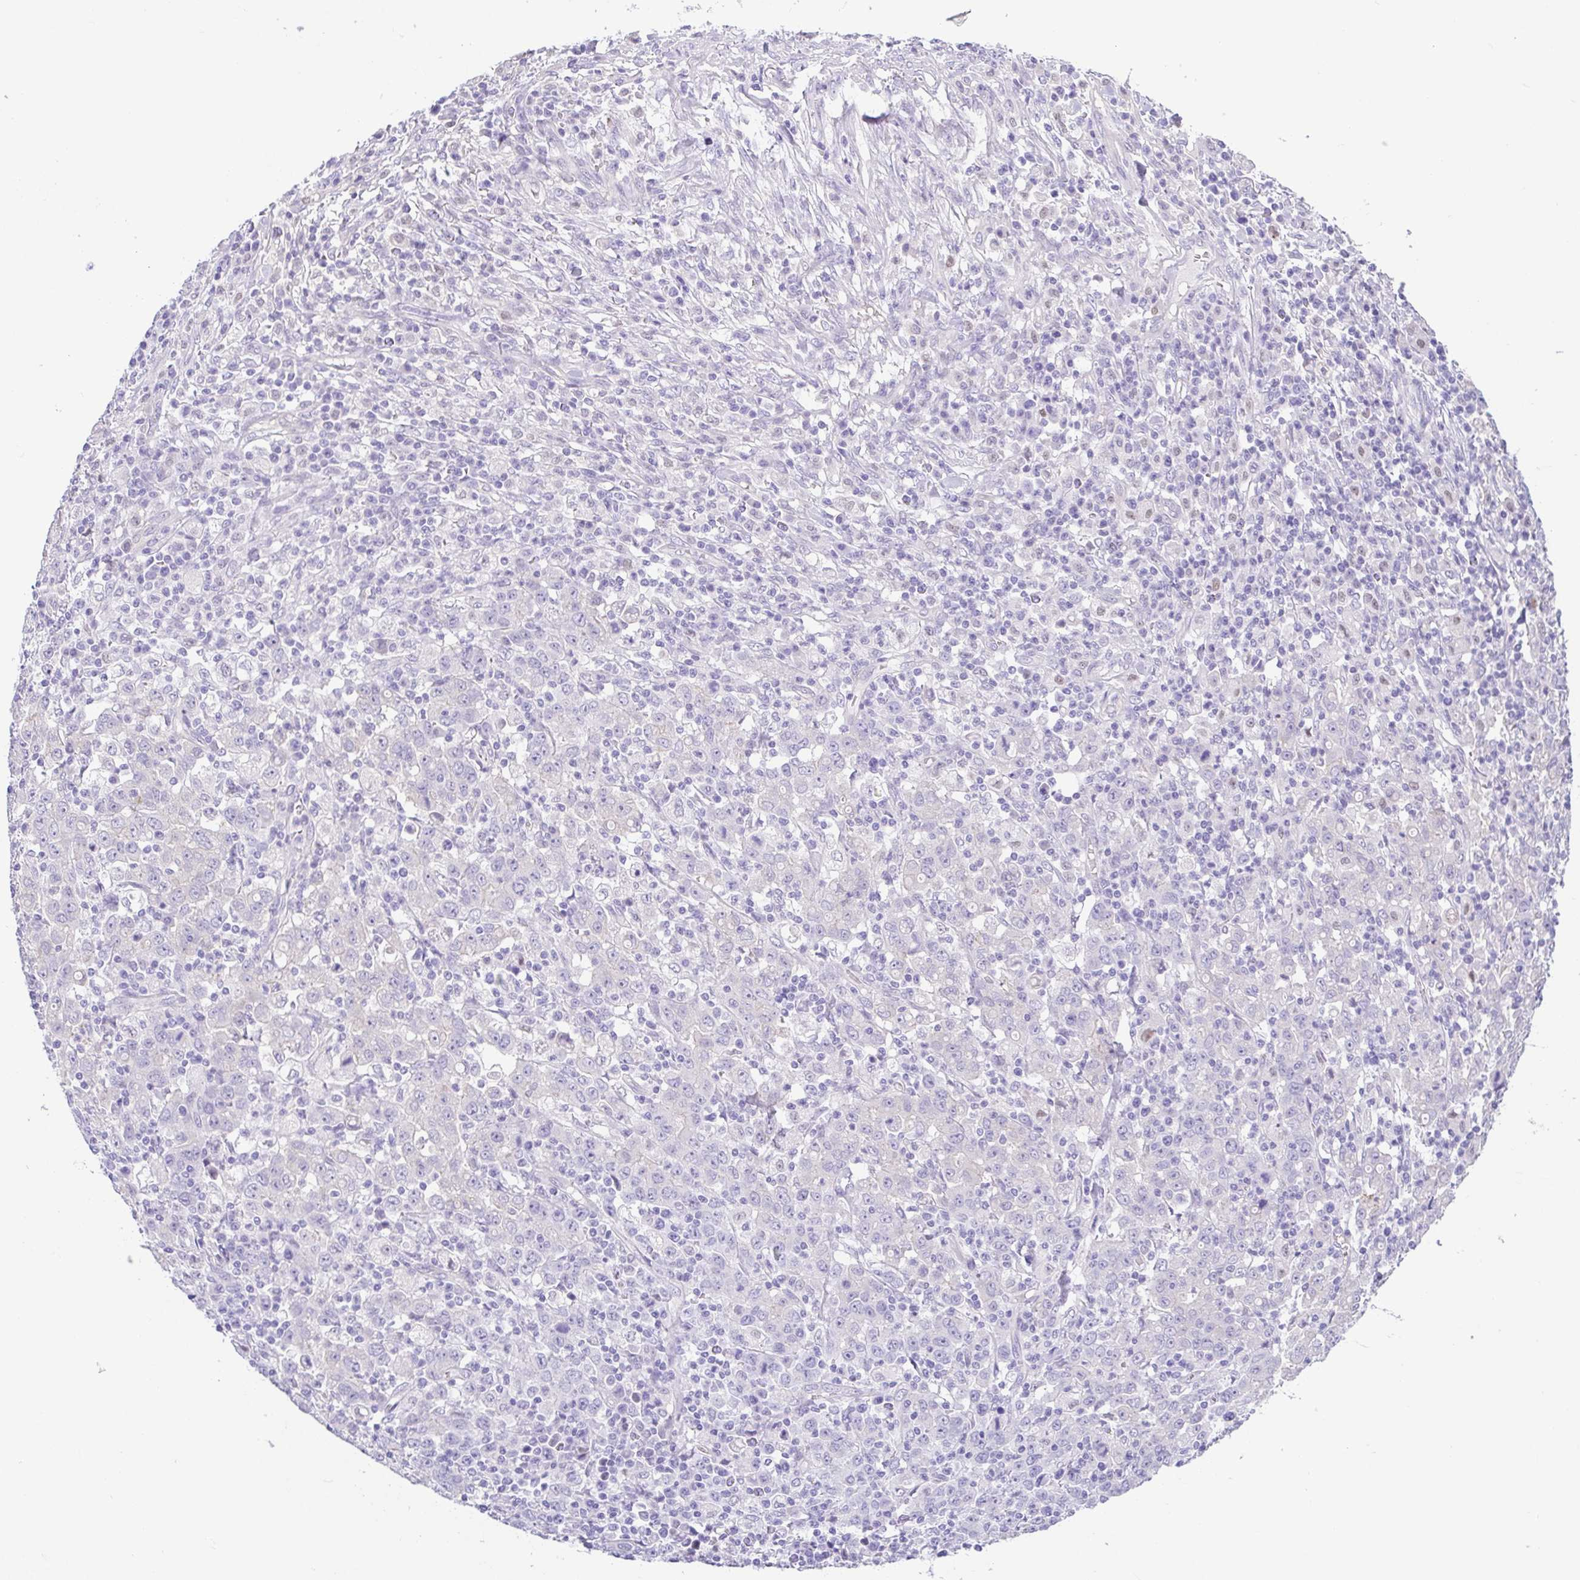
{"staining": {"intensity": "negative", "quantity": "none", "location": "none"}, "tissue": "stomach cancer", "cell_type": "Tumor cells", "image_type": "cancer", "snomed": [{"axis": "morphology", "description": "Adenocarcinoma, NOS"}, {"axis": "topography", "description": "Stomach, upper"}], "caption": "The histopathology image demonstrates no staining of tumor cells in stomach cancer. (Stains: DAB (3,3'-diaminobenzidine) IHC with hematoxylin counter stain, Microscopy: brightfield microscopy at high magnification).", "gene": "EPB42", "patient": {"sex": "male", "age": 69}}